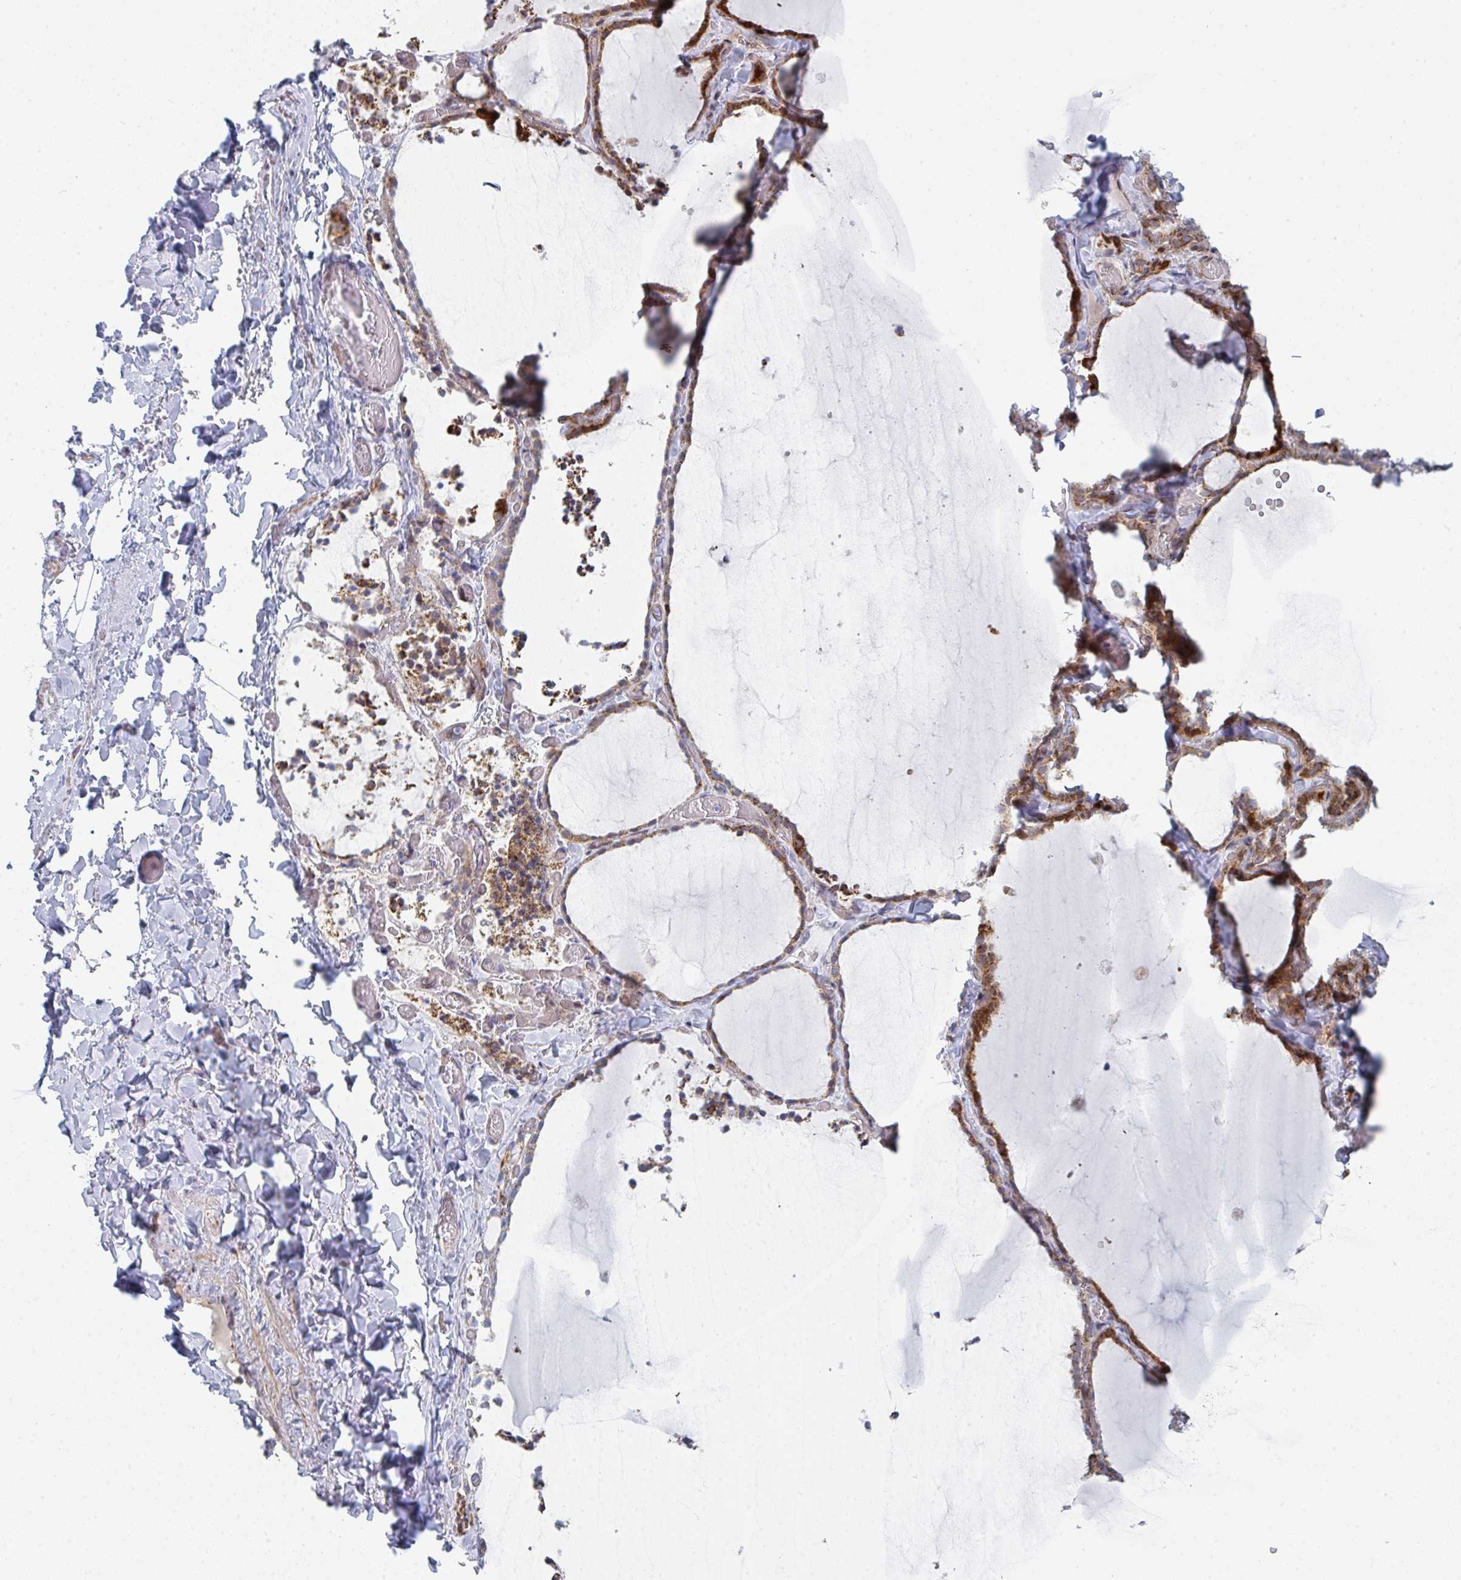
{"staining": {"intensity": "strong", "quantity": ">75%", "location": "cytoplasmic/membranous"}, "tissue": "thyroid gland", "cell_type": "Glandular cells", "image_type": "normal", "snomed": [{"axis": "morphology", "description": "Normal tissue, NOS"}, {"axis": "topography", "description": "Thyroid gland"}], "caption": "Immunohistochemical staining of unremarkable thyroid gland demonstrates strong cytoplasmic/membranous protein expression in approximately >75% of glandular cells. The protein of interest is stained brown, and the nuclei are stained in blue (DAB (3,3'-diaminobenzidine) IHC with brightfield microscopy, high magnification).", "gene": "PRKCH", "patient": {"sex": "female", "age": 22}}